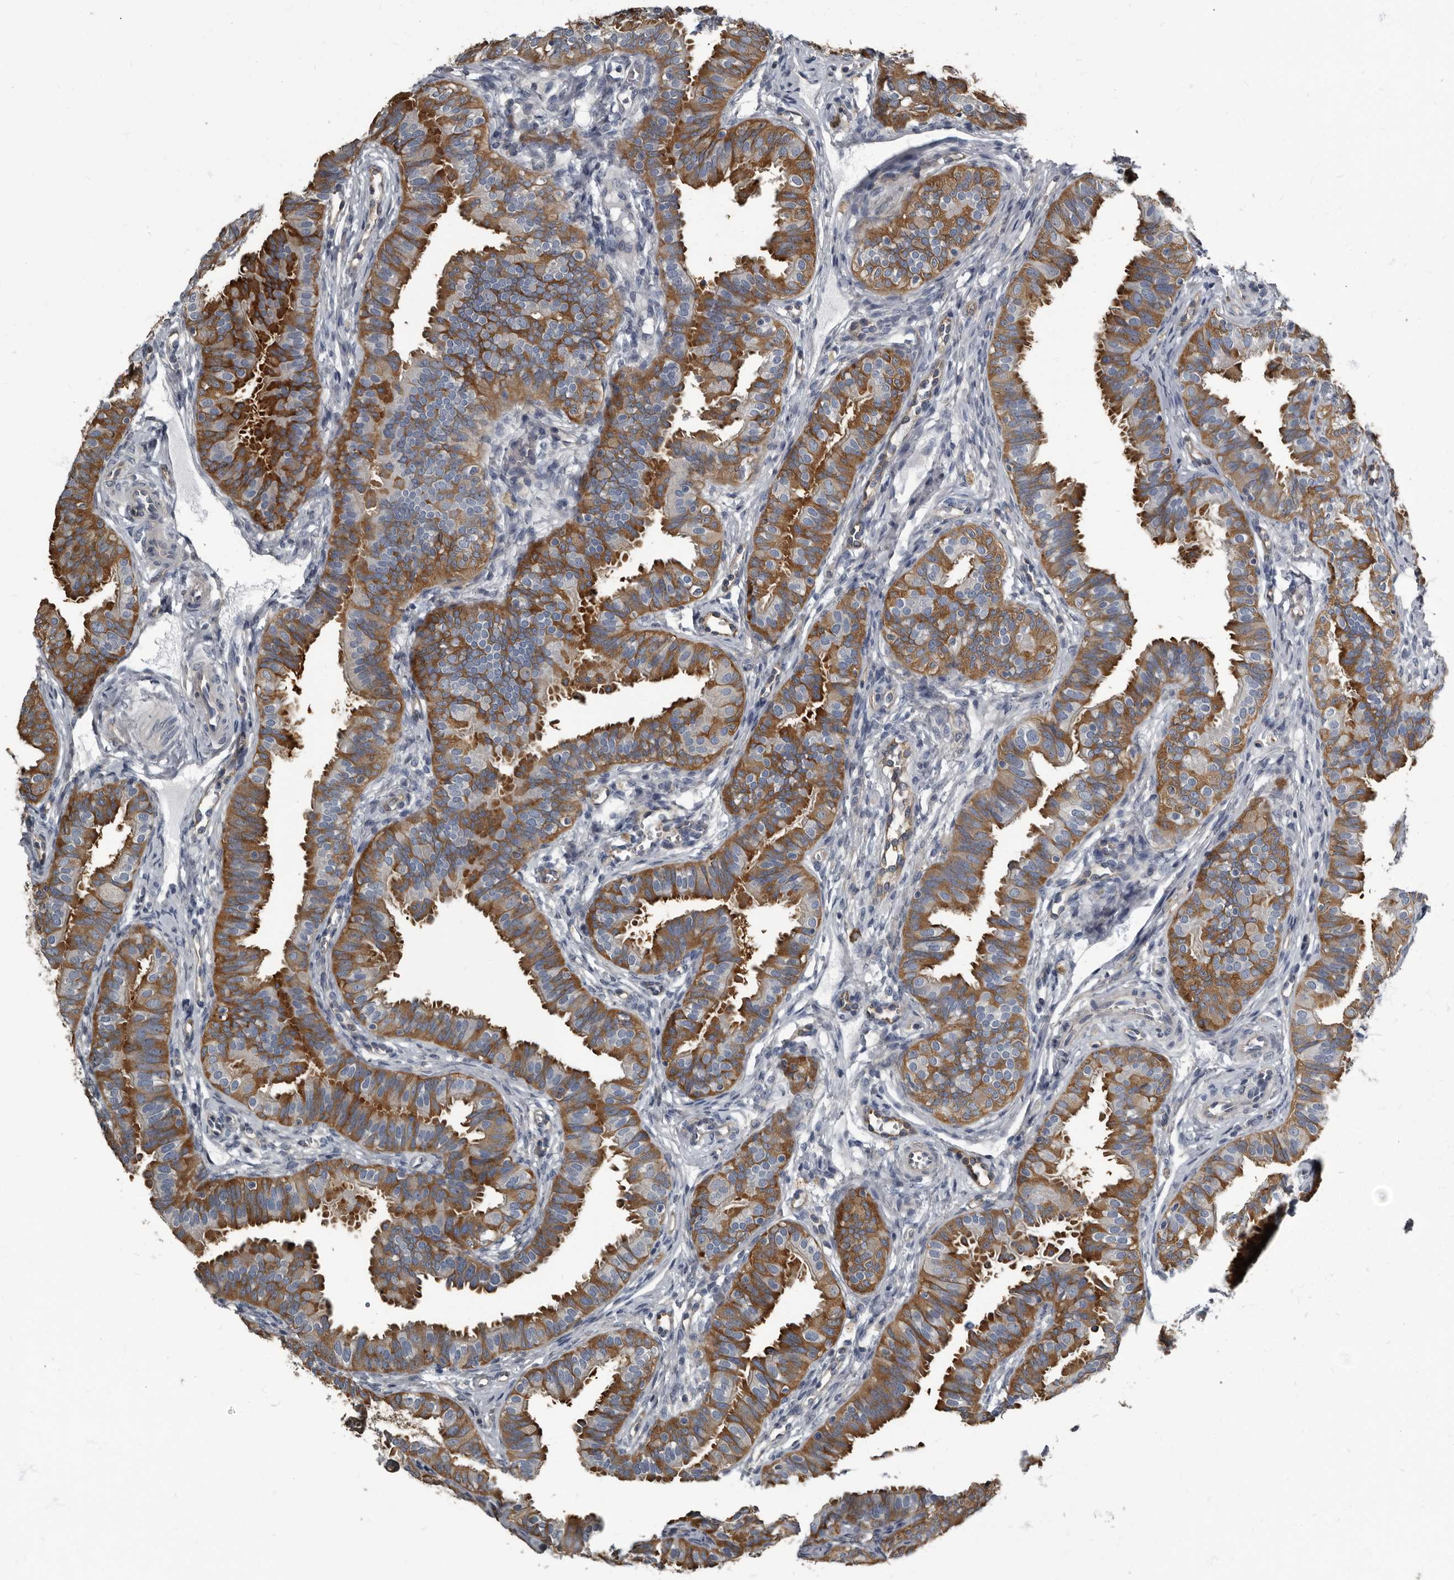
{"staining": {"intensity": "strong", "quantity": ">75%", "location": "cytoplasmic/membranous"}, "tissue": "fallopian tube", "cell_type": "Glandular cells", "image_type": "normal", "snomed": [{"axis": "morphology", "description": "Normal tissue, NOS"}, {"axis": "topography", "description": "Fallopian tube"}], "caption": "Human fallopian tube stained for a protein (brown) demonstrates strong cytoplasmic/membranous positive staining in about >75% of glandular cells.", "gene": "TPD52L1", "patient": {"sex": "female", "age": 35}}